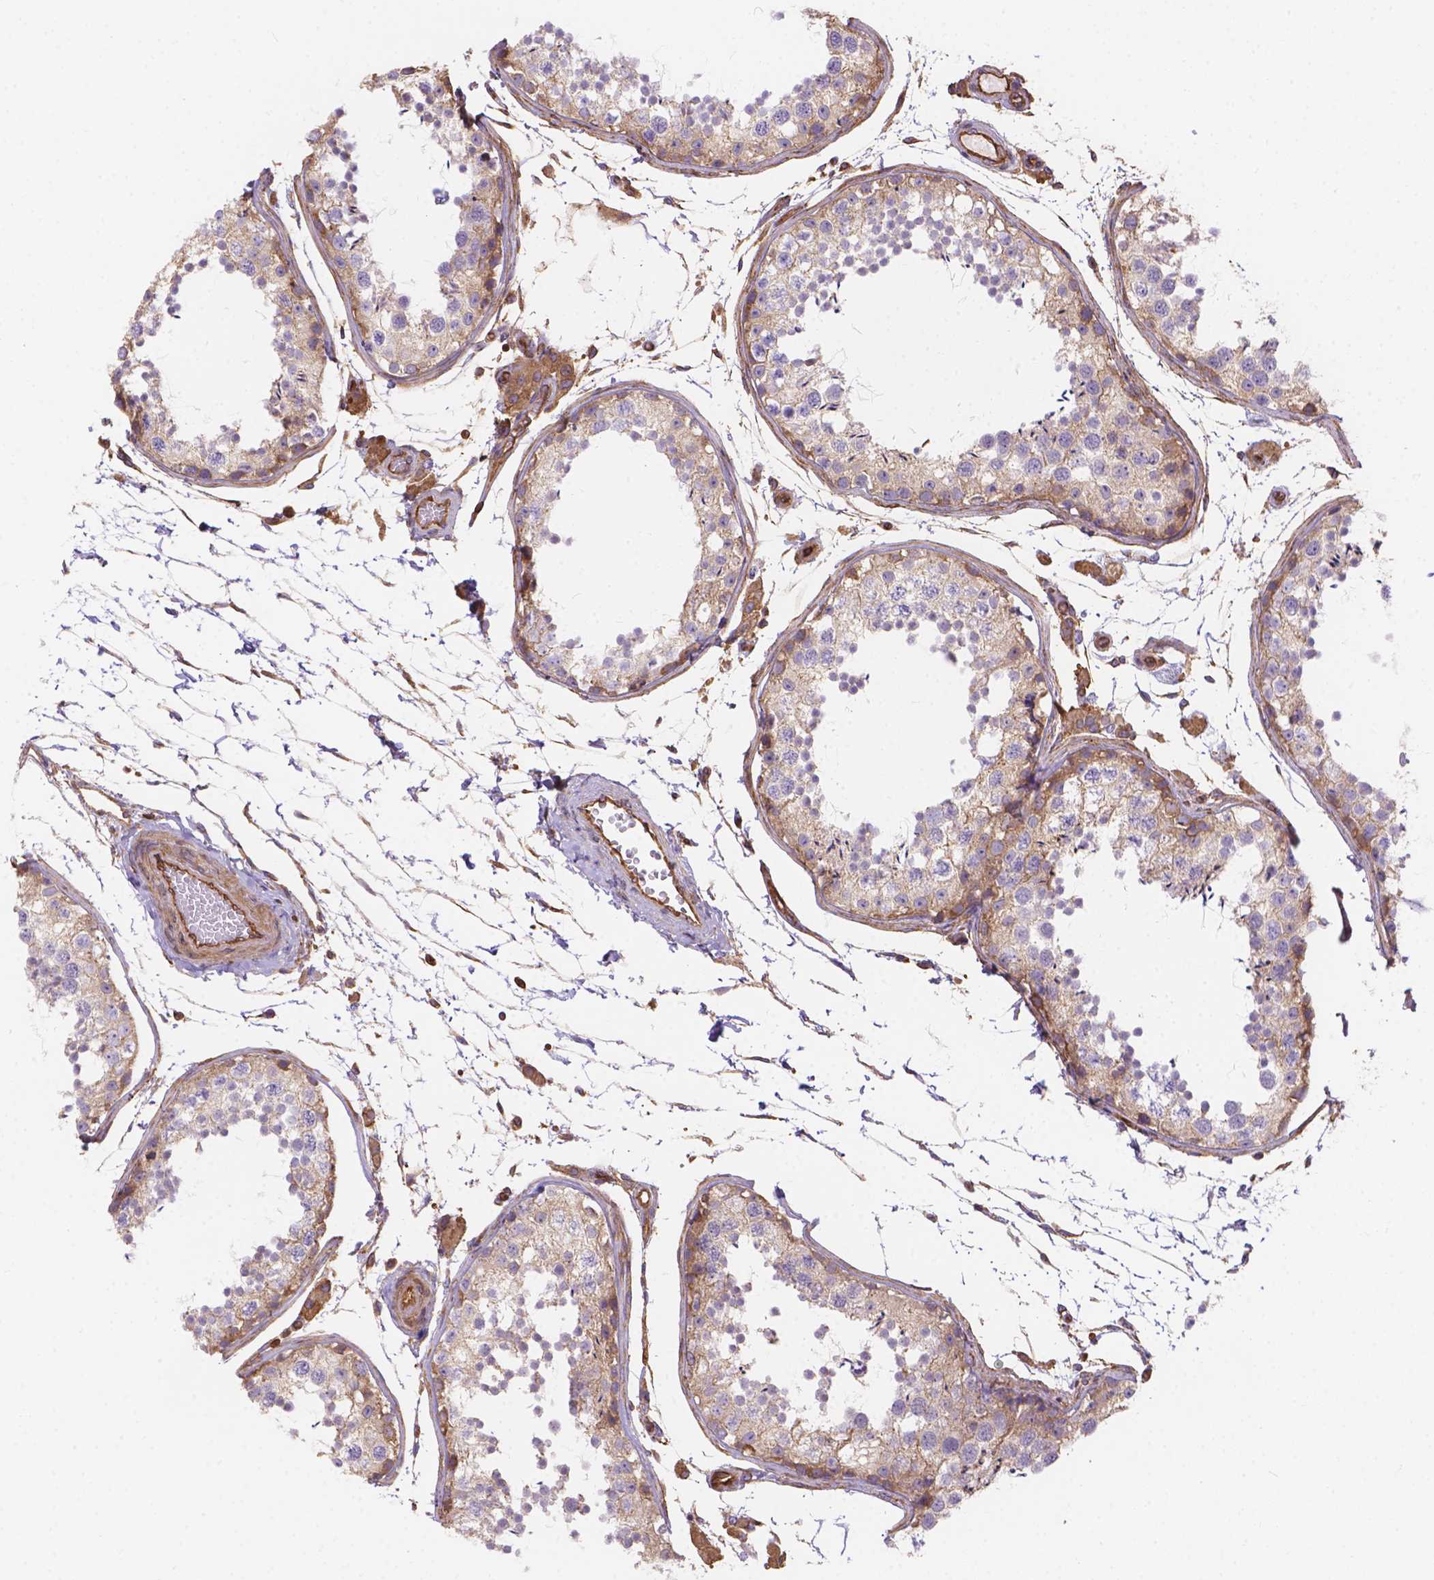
{"staining": {"intensity": "weak", "quantity": "25%-75%", "location": "cytoplasmic/membranous"}, "tissue": "testis", "cell_type": "Cells in seminiferous ducts", "image_type": "normal", "snomed": [{"axis": "morphology", "description": "Normal tissue, NOS"}, {"axis": "topography", "description": "Testis"}], "caption": "Immunohistochemistry (IHC) photomicrograph of unremarkable testis: testis stained using IHC exhibits low levels of weak protein expression localized specifically in the cytoplasmic/membranous of cells in seminiferous ducts, appearing as a cytoplasmic/membranous brown color.", "gene": "DMWD", "patient": {"sex": "male", "age": 29}}